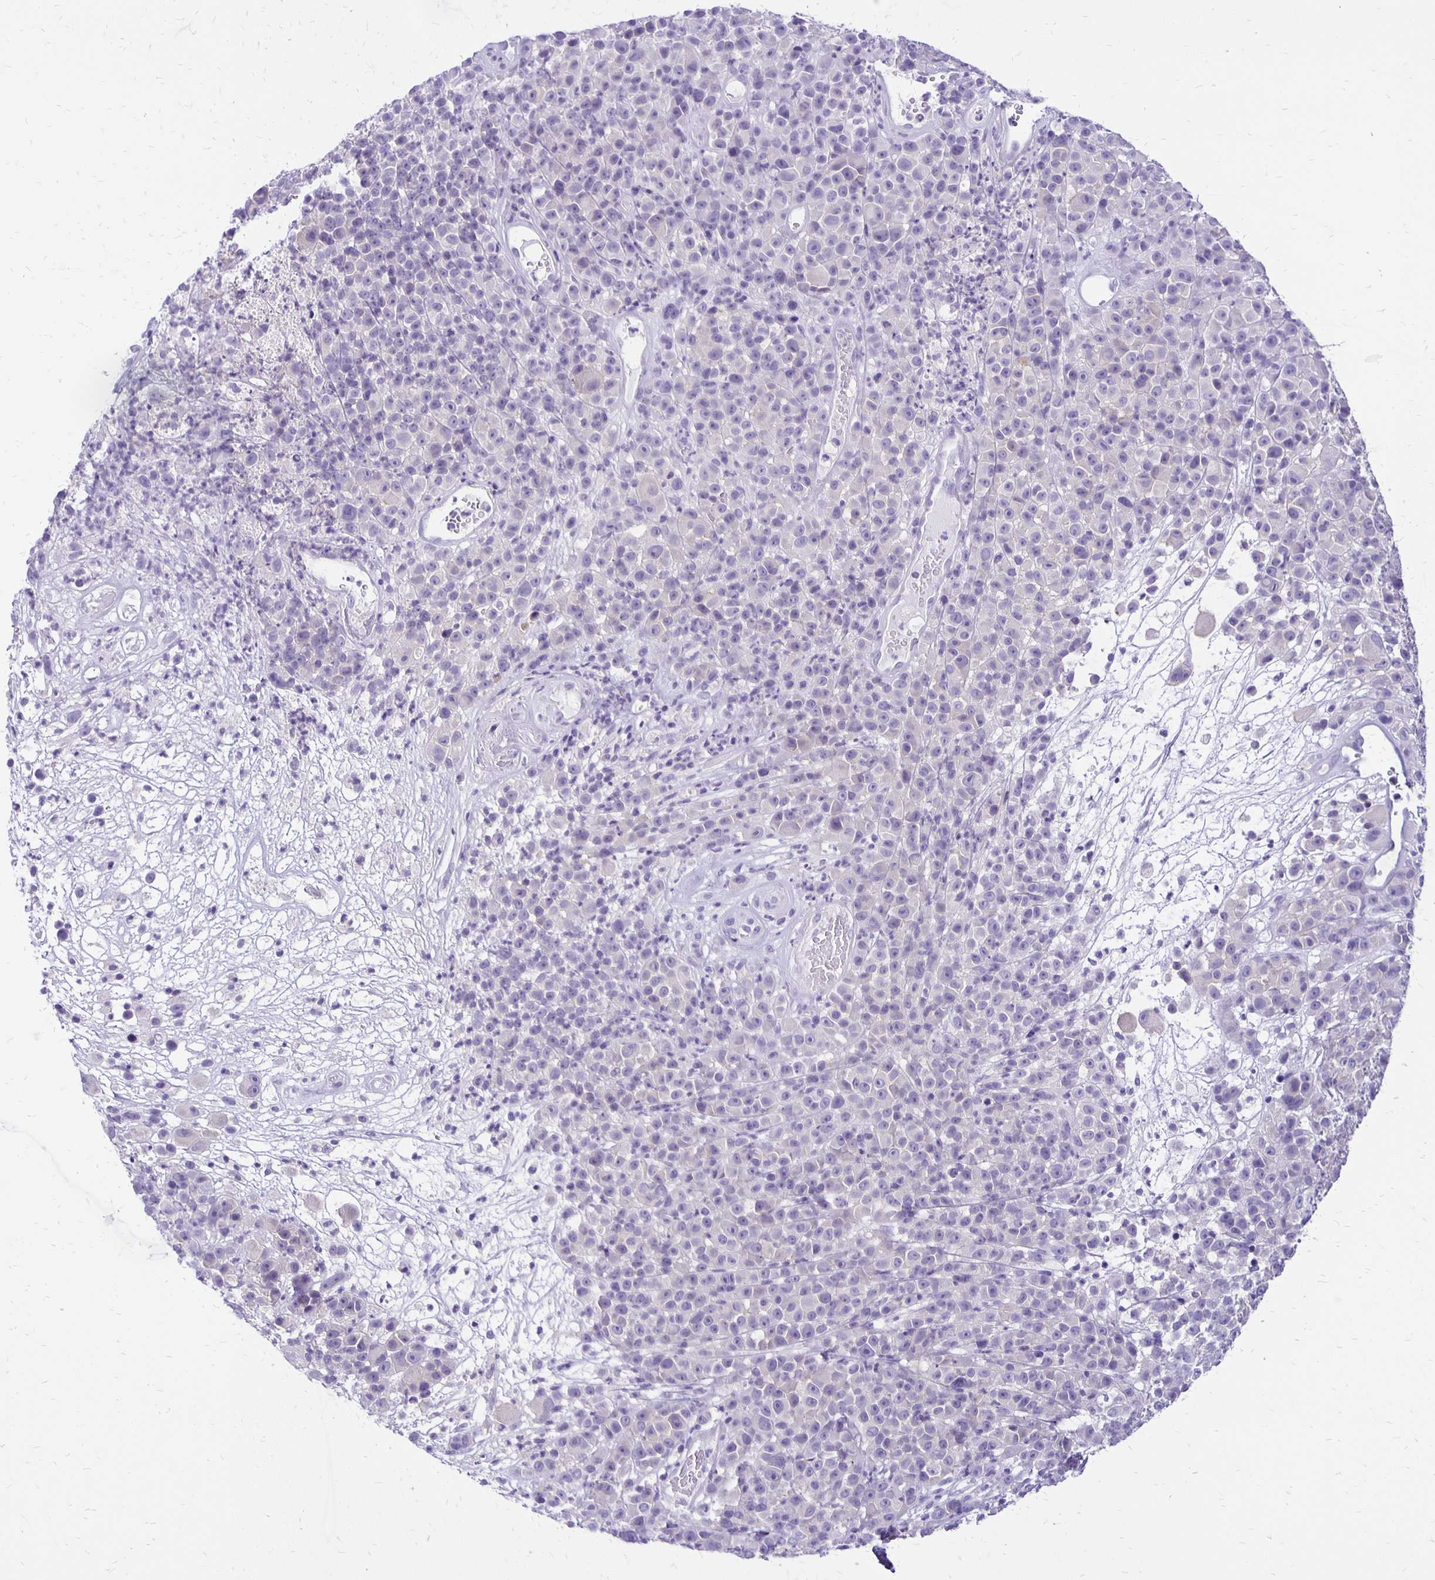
{"staining": {"intensity": "negative", "quantity": "none", "location": "none"}, "tissue": "melanoma", "cell_type": "Tumor cells", "image_type": "cancer", "snomed": [{"axis": "morphology", "description": "Malignant melanoma, NOS"}, {"axis": "topography", "description": "Skin"}, {"axis": "topography", "description": "Skin of back"}], "caption": "This histopathology image is of malignant melanoma stained with immunohistochemistry (IHC) to label a protein in brown with the nuclei are counter-stained blue. There is no expression in tumor cells.", "gene": "ANKRD45", "patient": {"sex": "male", "age": 91}}